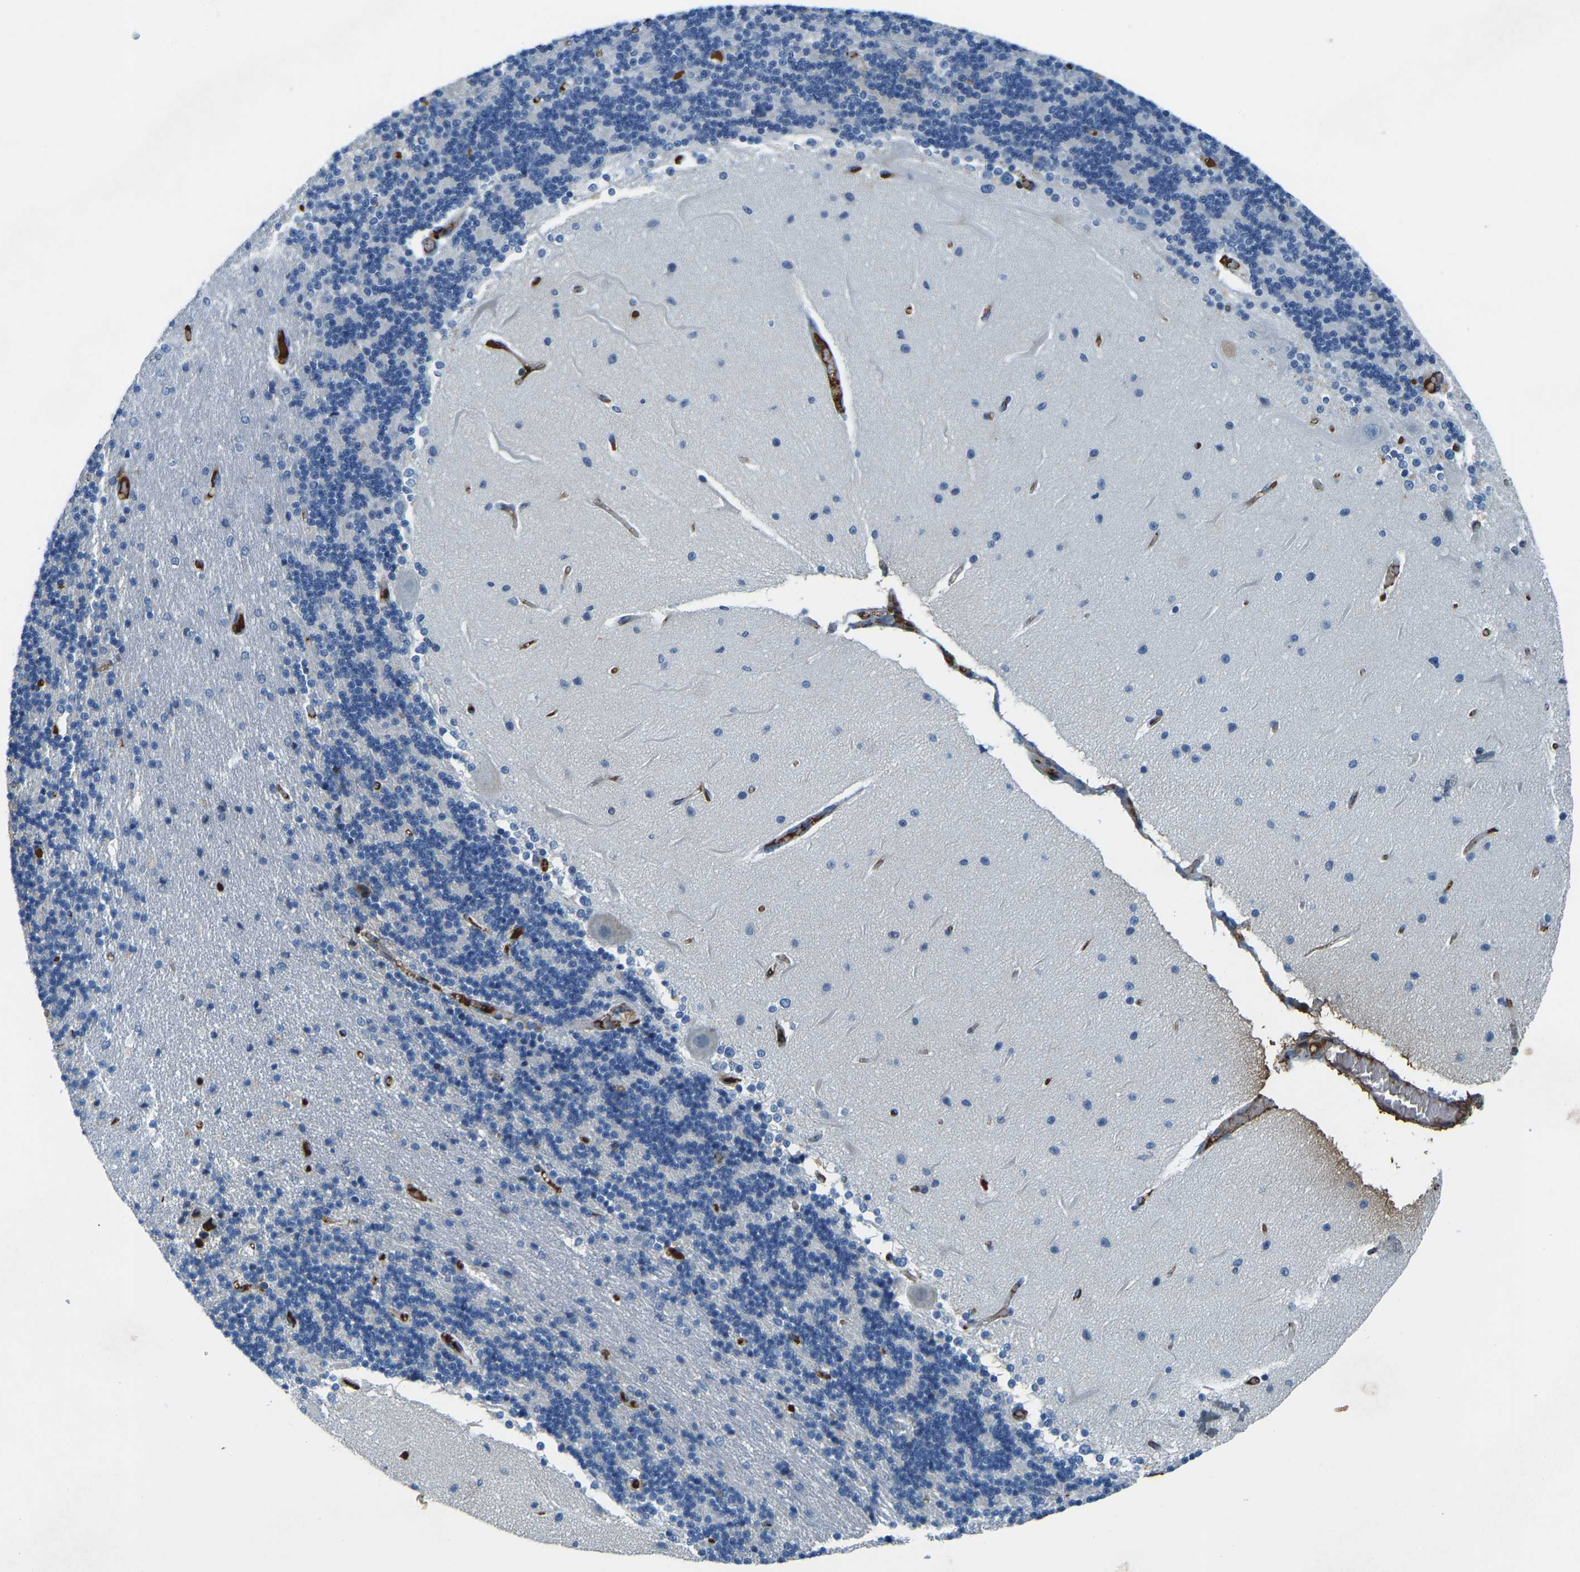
{"staining": {"intensity": "negative", "quantity": "none", "location": "none"}, "tissue": "cerebellum", "cell_type": "Cells in granular layer", "image_type": "normal", "snomed": [{"axis": "morphology", "description": "Normal tissue, NOS"}, {"axis": "topography", "description": "Cerebellum"}], "caption": "DAB (3,3'-diaminobenzidine) immunohistochemical staining of normal cerebellum exhibits no significant positivity in cells in granular layer.", "gene": "THBS4", "patient": {"sex": "female", "age": 54}}